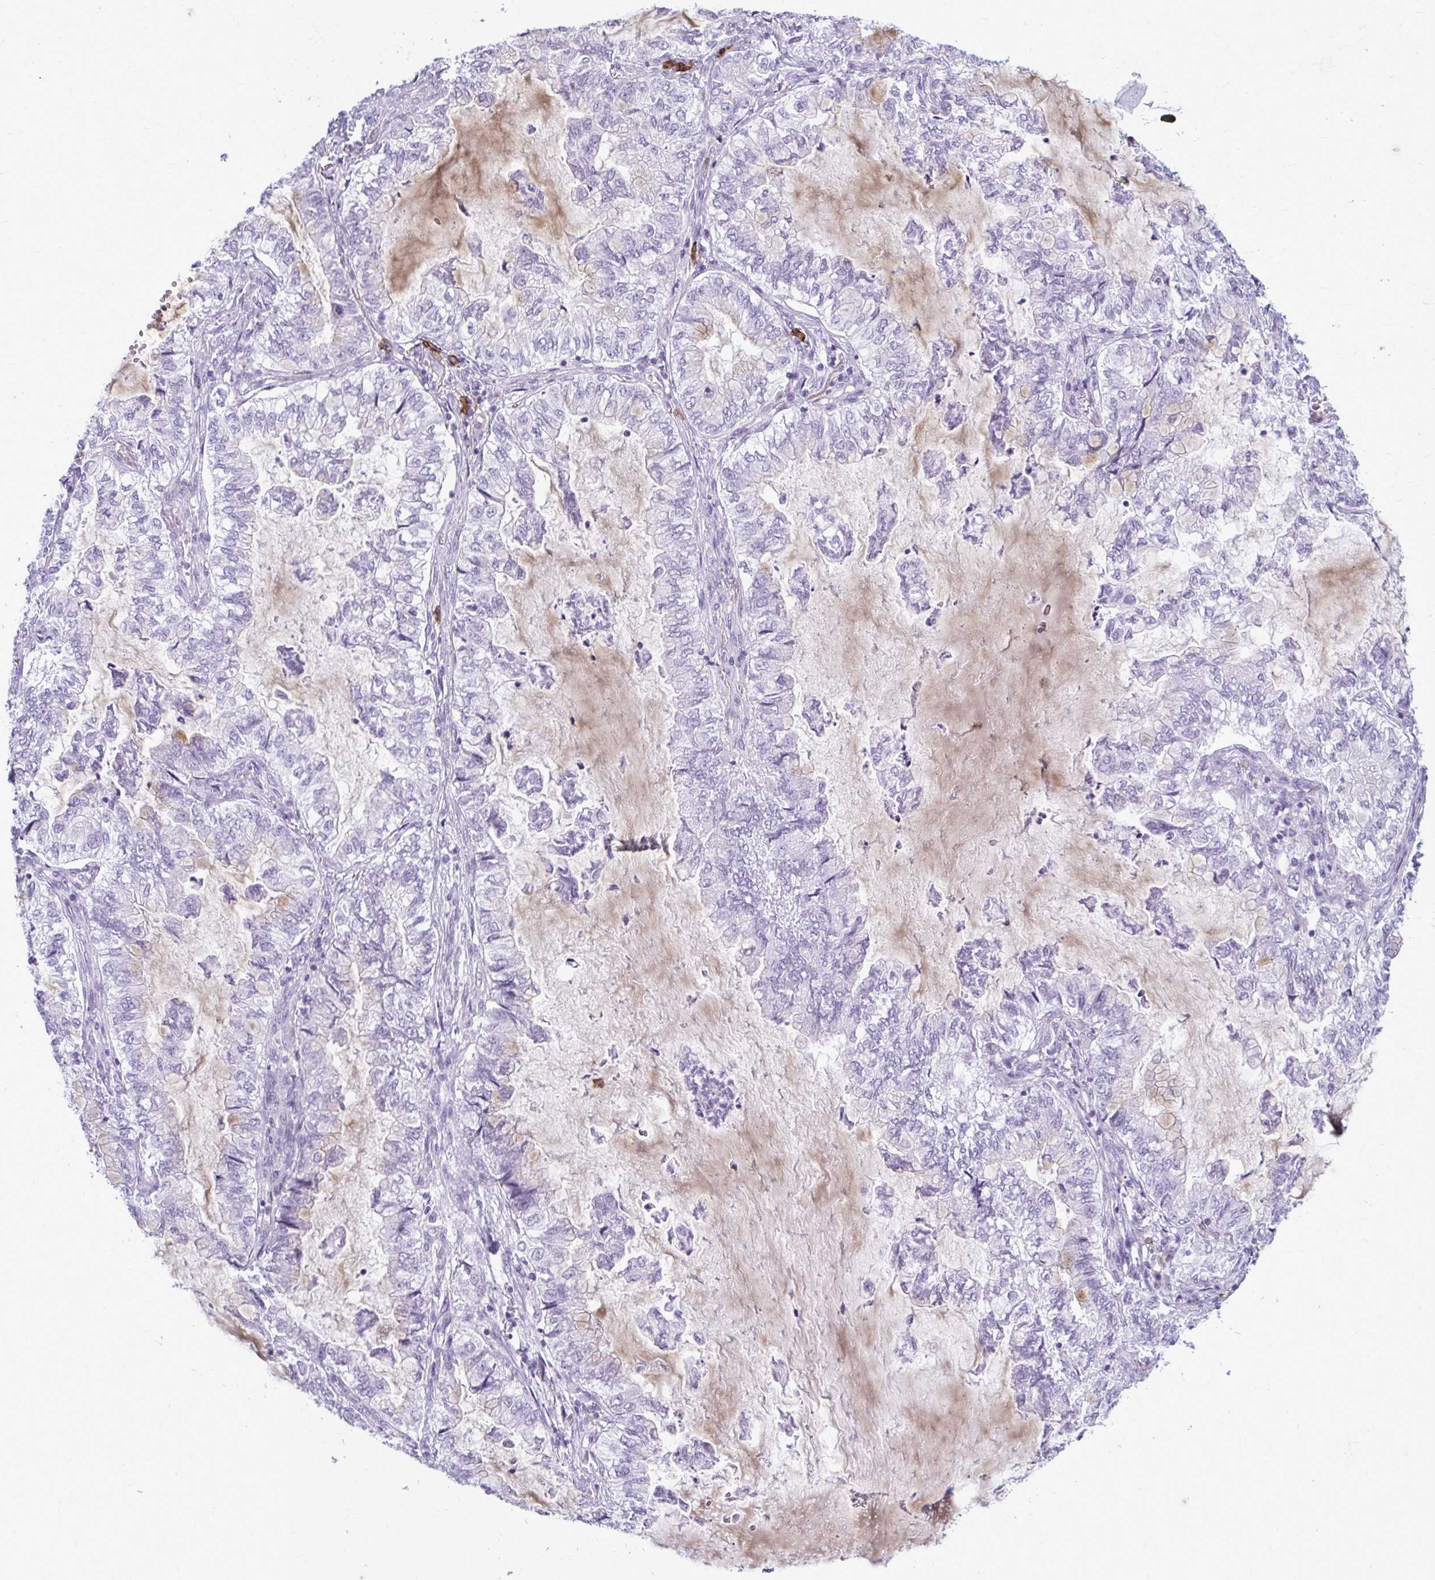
{"staining": {"intensity": "negative", "quantity": "none", "location": "none"}, "tissue": "lung cancer", "cell_type": "Tumor cells", "image_type": "cancer", "snomed": [{"axis": "morphology", "description": "Adenocarcinoma, NOS"}, {"axis": "topography", "description": "Lymph node"}, {"axis": "topography", "description": "Lung"}], "caption": "Lung adenocarcinoma was stained to show a protein in brown. There is no significant staining in tumor cells.", "gene": "CD38", "patient": {"sex": "male", "age": 66}}